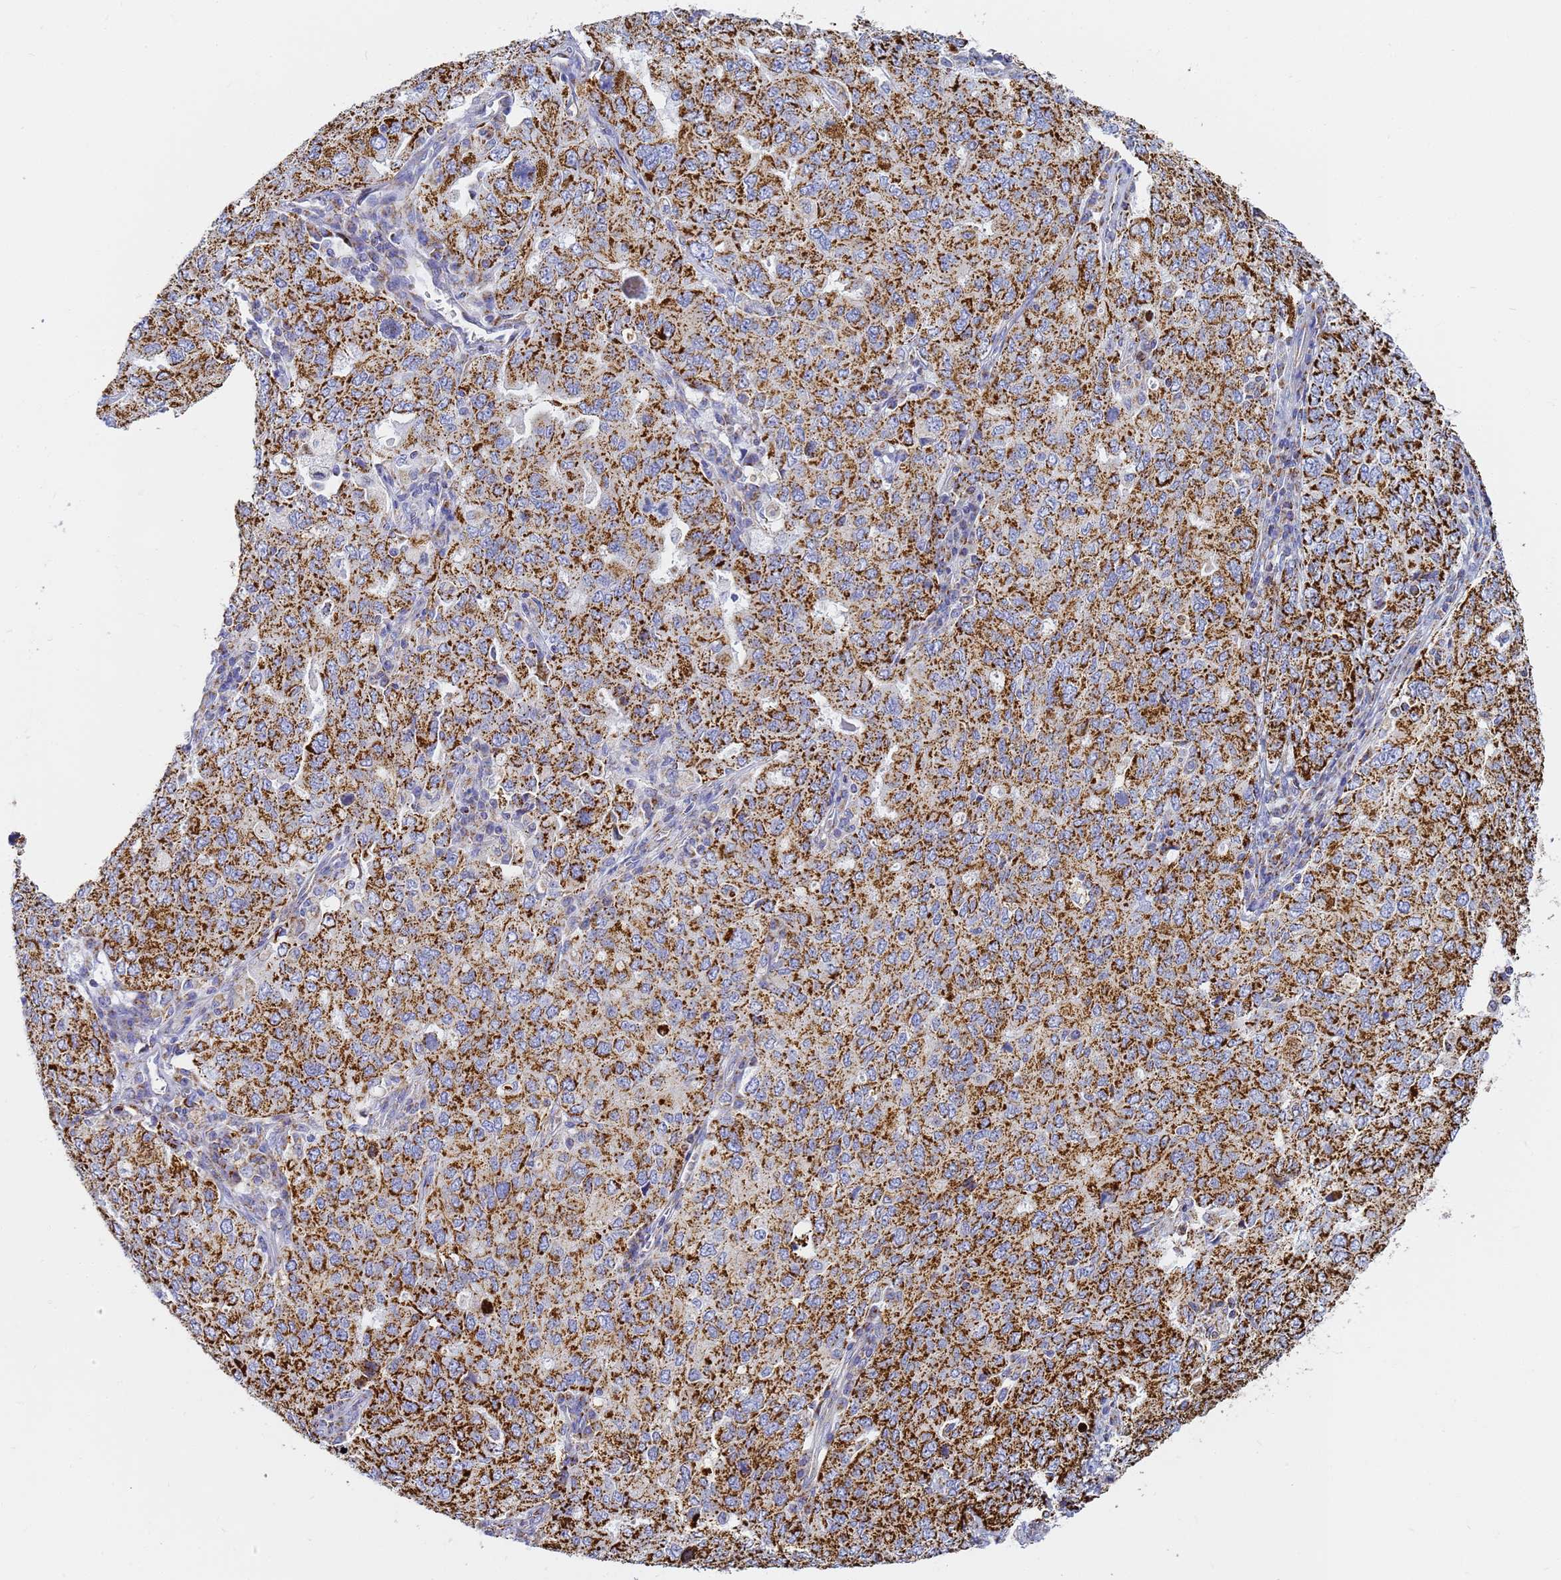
{"staining": {"intensity": "strong", "quantity": ">75%", "location": "cytoplasmic/membranous"}, "tissue": "ovarian cancer", "cell_type": "Tumor cells", "image_type": "cancer", "snomed": [{"axis": "morphology", "description": "Carcinoma, endometroid"}, {"axis": "topography", "description": "Ovary"}], "caption": "A high amount of strong cytoplasmic/membranous staining is present in approximately >75% of tumor cells in ovarian cancer tissue. The staining was performed using DAB (3,3'-diaminobenzidine) to visualize the protein expression in brown, while the nuclei were stained in blue with hematoxylin (Magnification: 20x).", "gene": "CNIH4", "patient": {"sex": "female", "age": 62}}